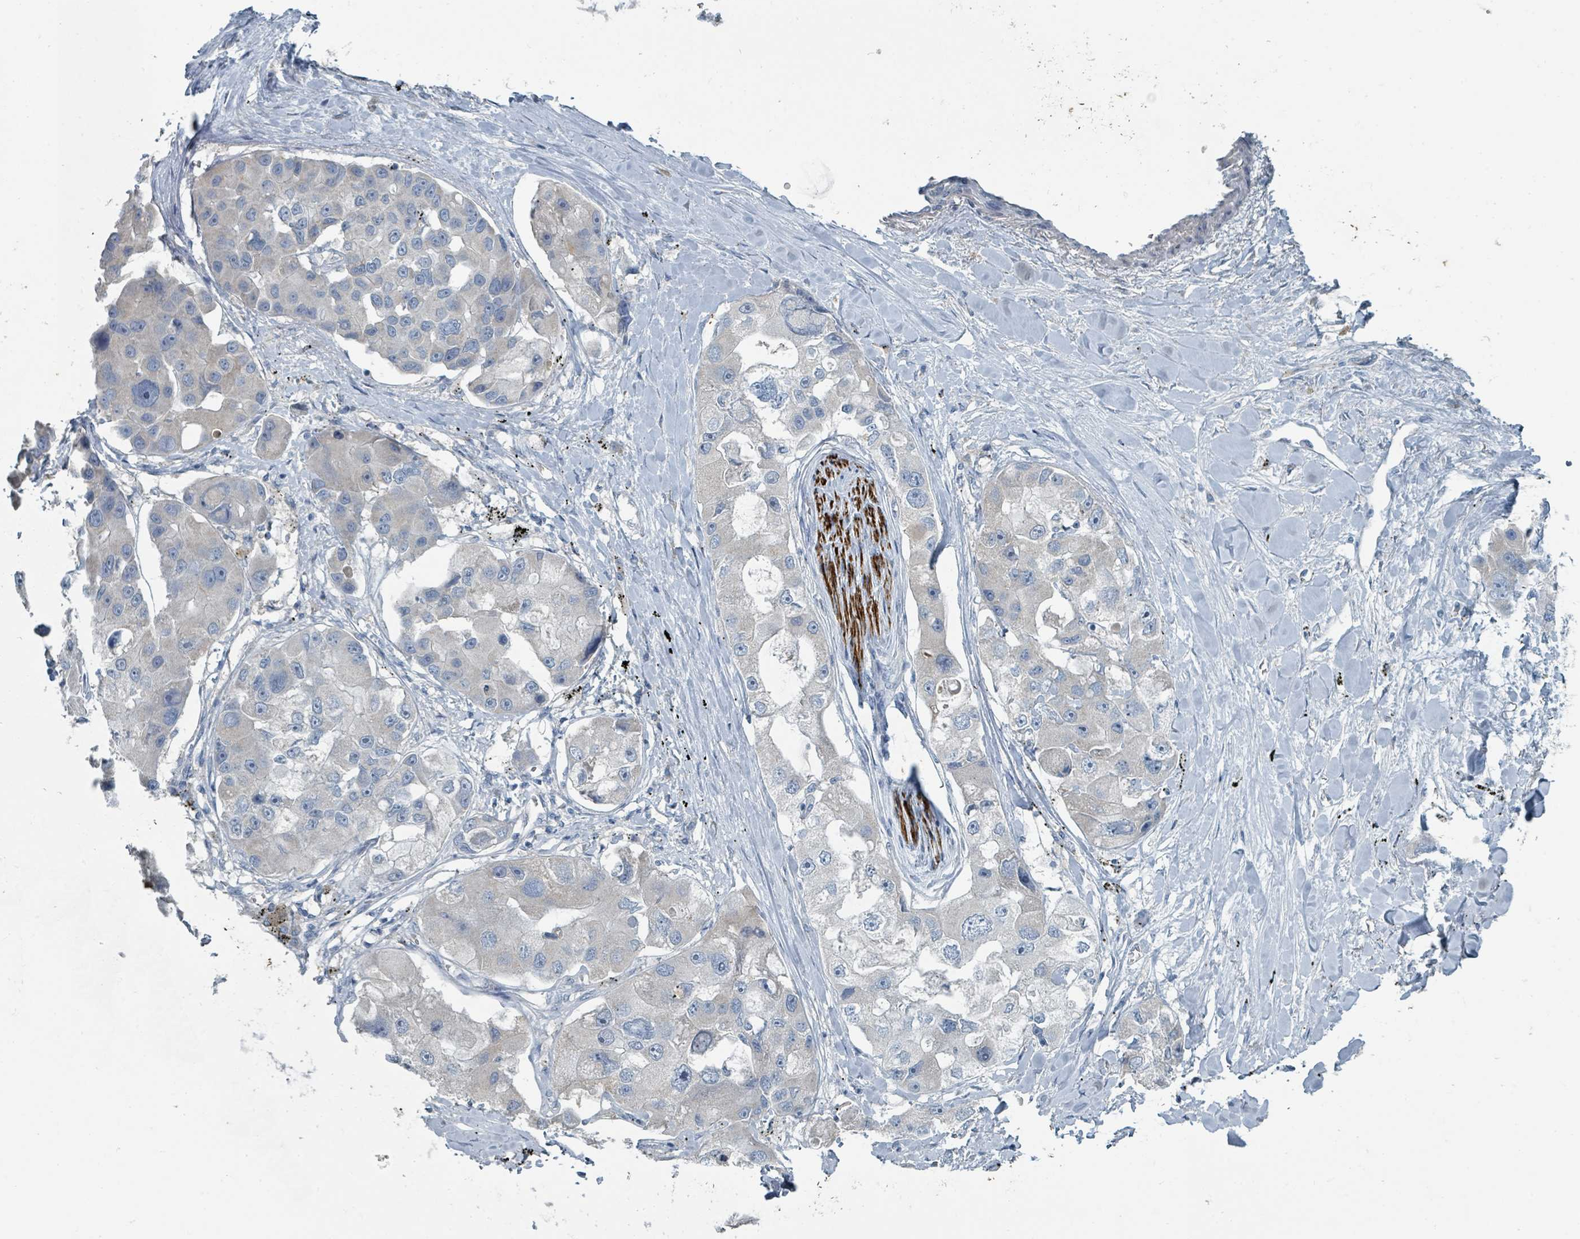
{"staining": {"intensity": "negative", "quantity": "none", "location": "none"}, "tissue": "lung cancer", "cell_type": "Tumor cells", "image_type": "cancer", "snomed": [{"axis": "morphology", "description": "Adenocarcinoma, NOS"}, {"axis": "topography", "description": "Lung"}], "caption": "The immunohistochemistry (IHC) histopathology image has no significant positivity in tumor cells of adenocarcinoma (lung) tissue. (DAB (3,3'-diaminobenzidine) immunohistochemistry, high magnification).", "gene": "RASA4", "patient": {"sex": "female", "age": 54}}